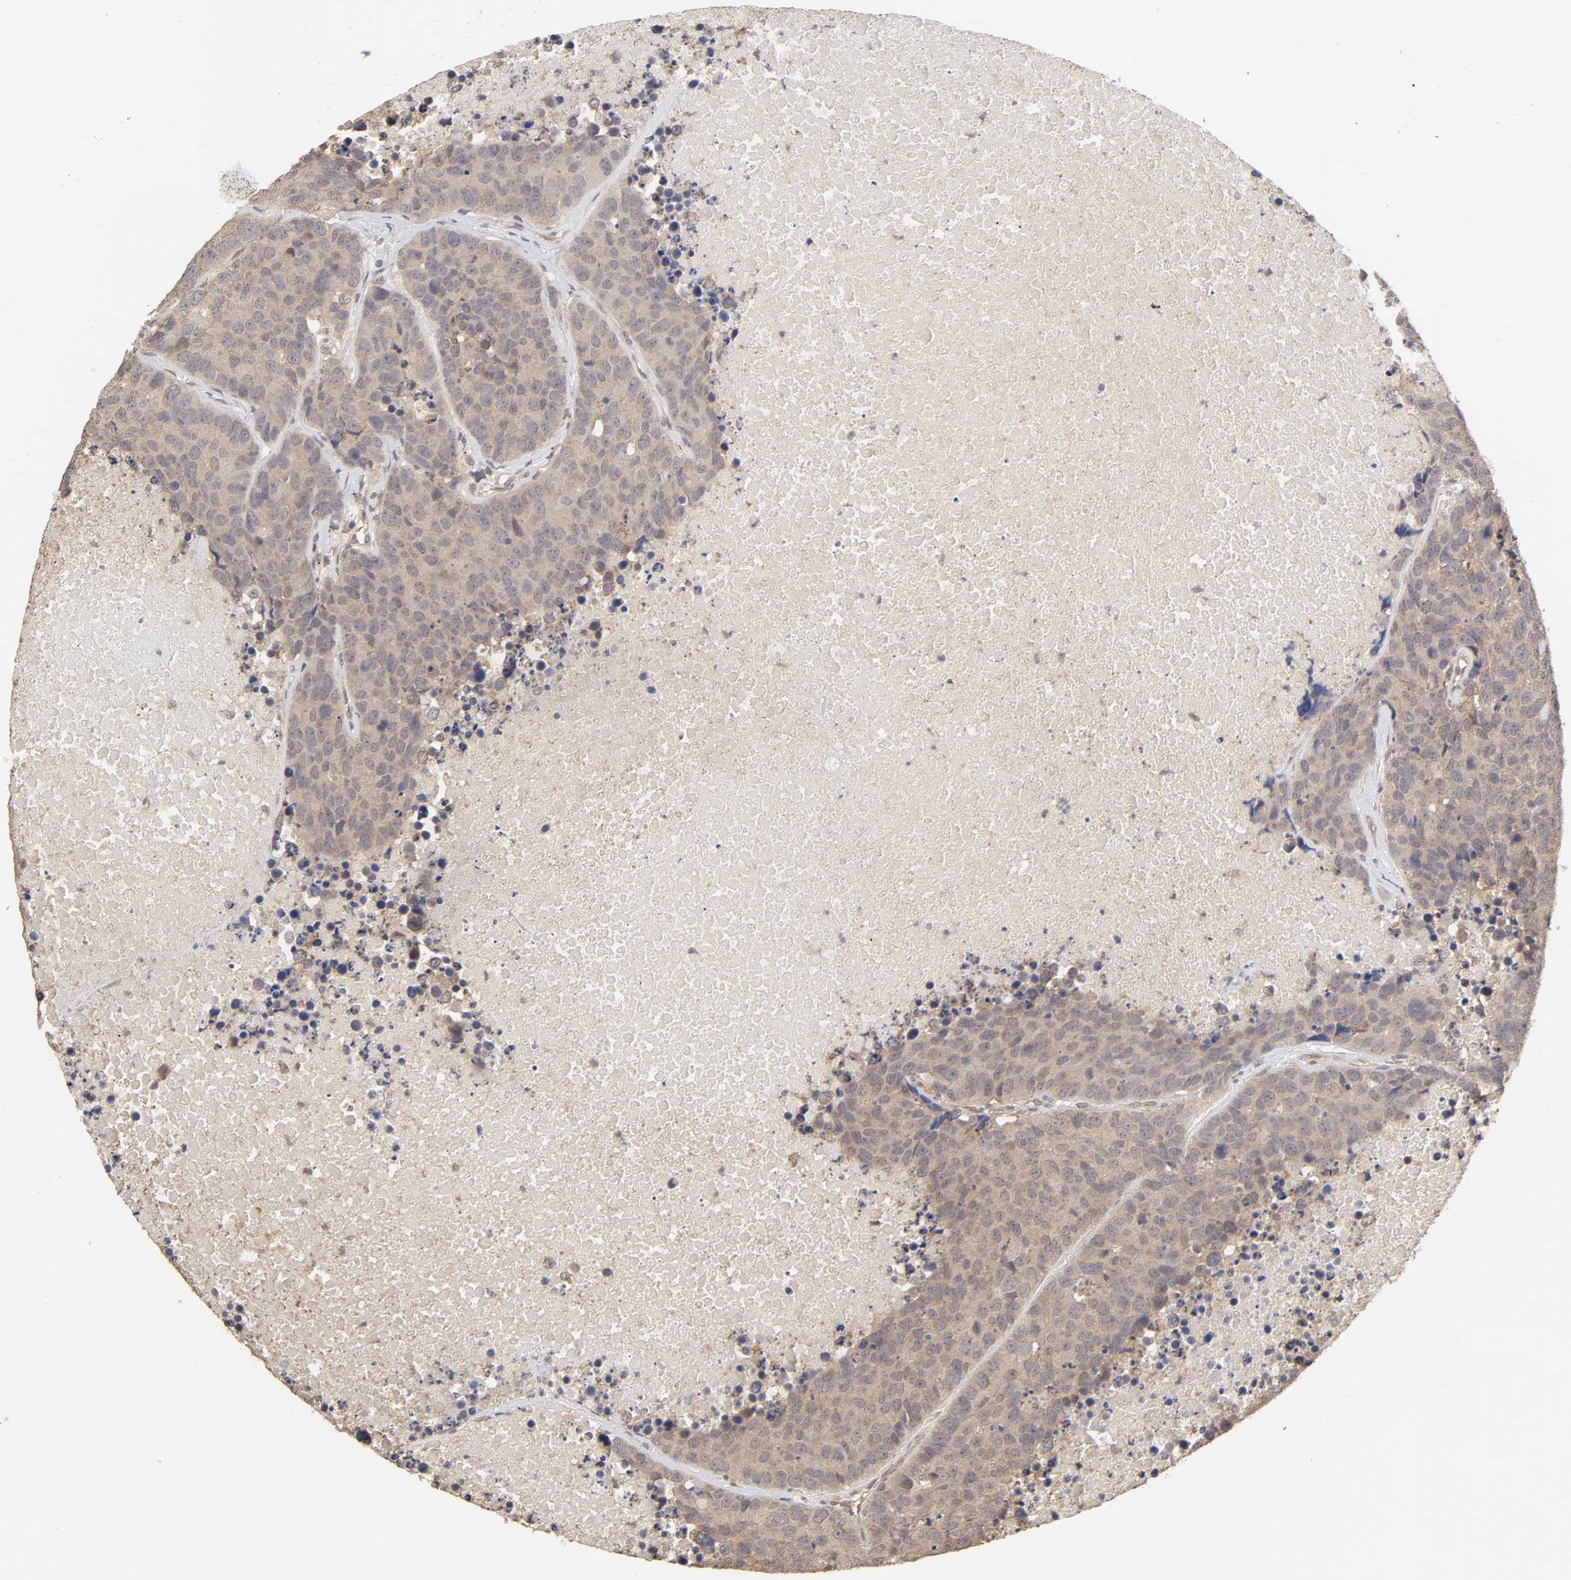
{"staining": {"intensity": "moderate", "quantity": ">75%", "location": "cytoplasmic/membranous"}, "tissue": "carcinoid", "cell_type": "Tumor cells", "image_type": "cancer", "snomed": [{"axis": "morphology", "description": "Carcinoid, malignant, NOS"}, {"axis": "topography", "description": "Lung"}], "caption": "High-power microscopy captured an immunohistochemistry micrograph of malignant carcinoid, revealing moderate cytoplasmic/membranous staining in about >75% of tumor cells. (Stains: DAB in brown, nuclei in blue, Microscopy: brightfield microscopy at high magnification).", "gene": "MAPK1", "patient": {"sex": "male", "age": 60}}